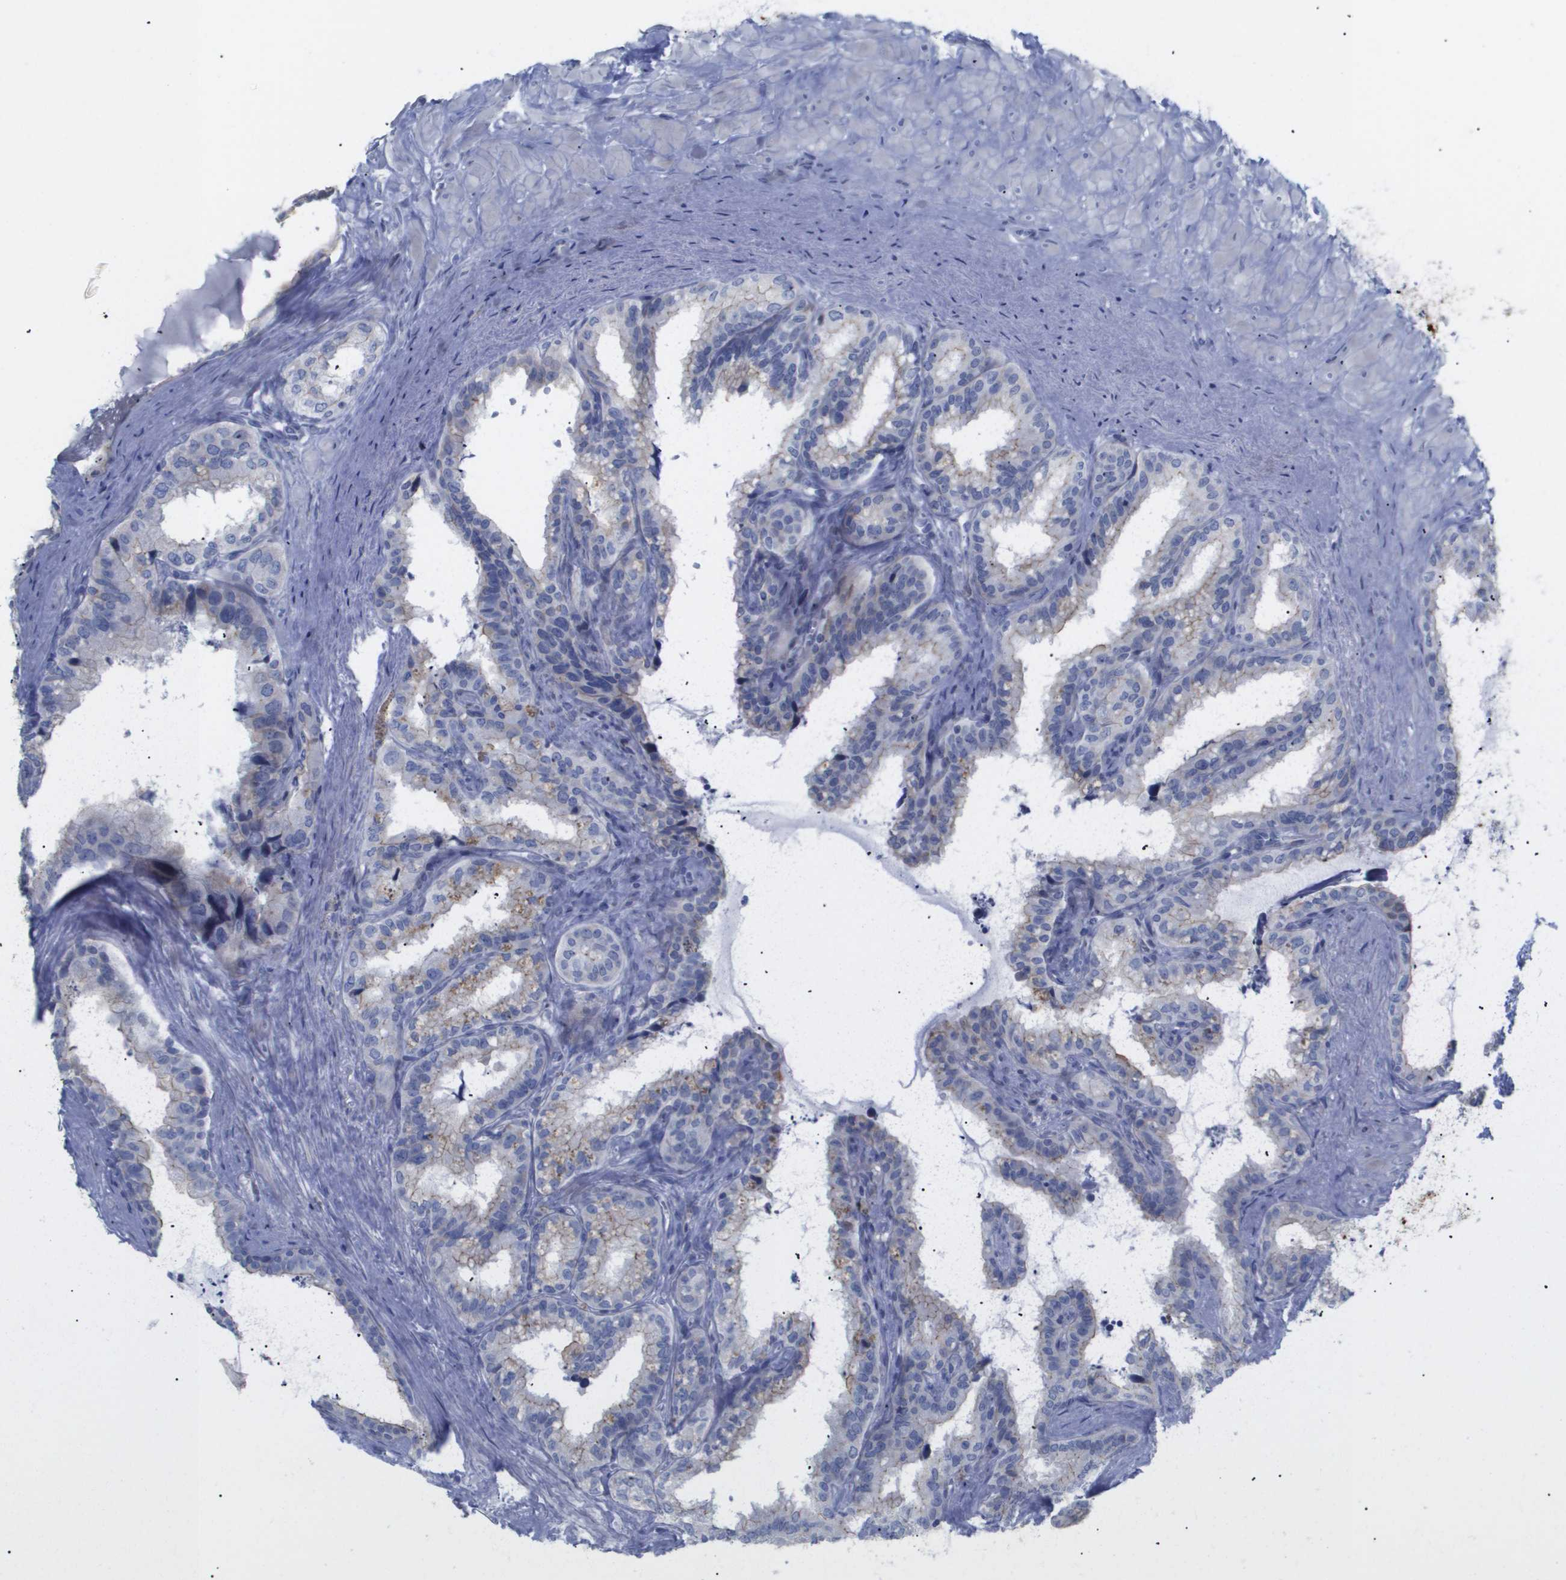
{"staining": {"intensity": "weak", "quantity": "25%-75%", "location": "cytoplasmic/membranous"}, "tissue": "seminal vesicle", "cell_type": "Glandular cells", "image_type": "normal", "snomed": [{"axis": "morphology", "description": "Normal tissue, NOS"}, {"axis": "topography", "description": "Seminal veicle"}], "caption": "An IHC micrograph of benign tissue is shown. Protein staining in brown labels weak cytoplasmic/membranous positivity in seminal vesicle within glandular cells.", "gene": "CAV3", "patient": {"sex": "male", "age": 64}}